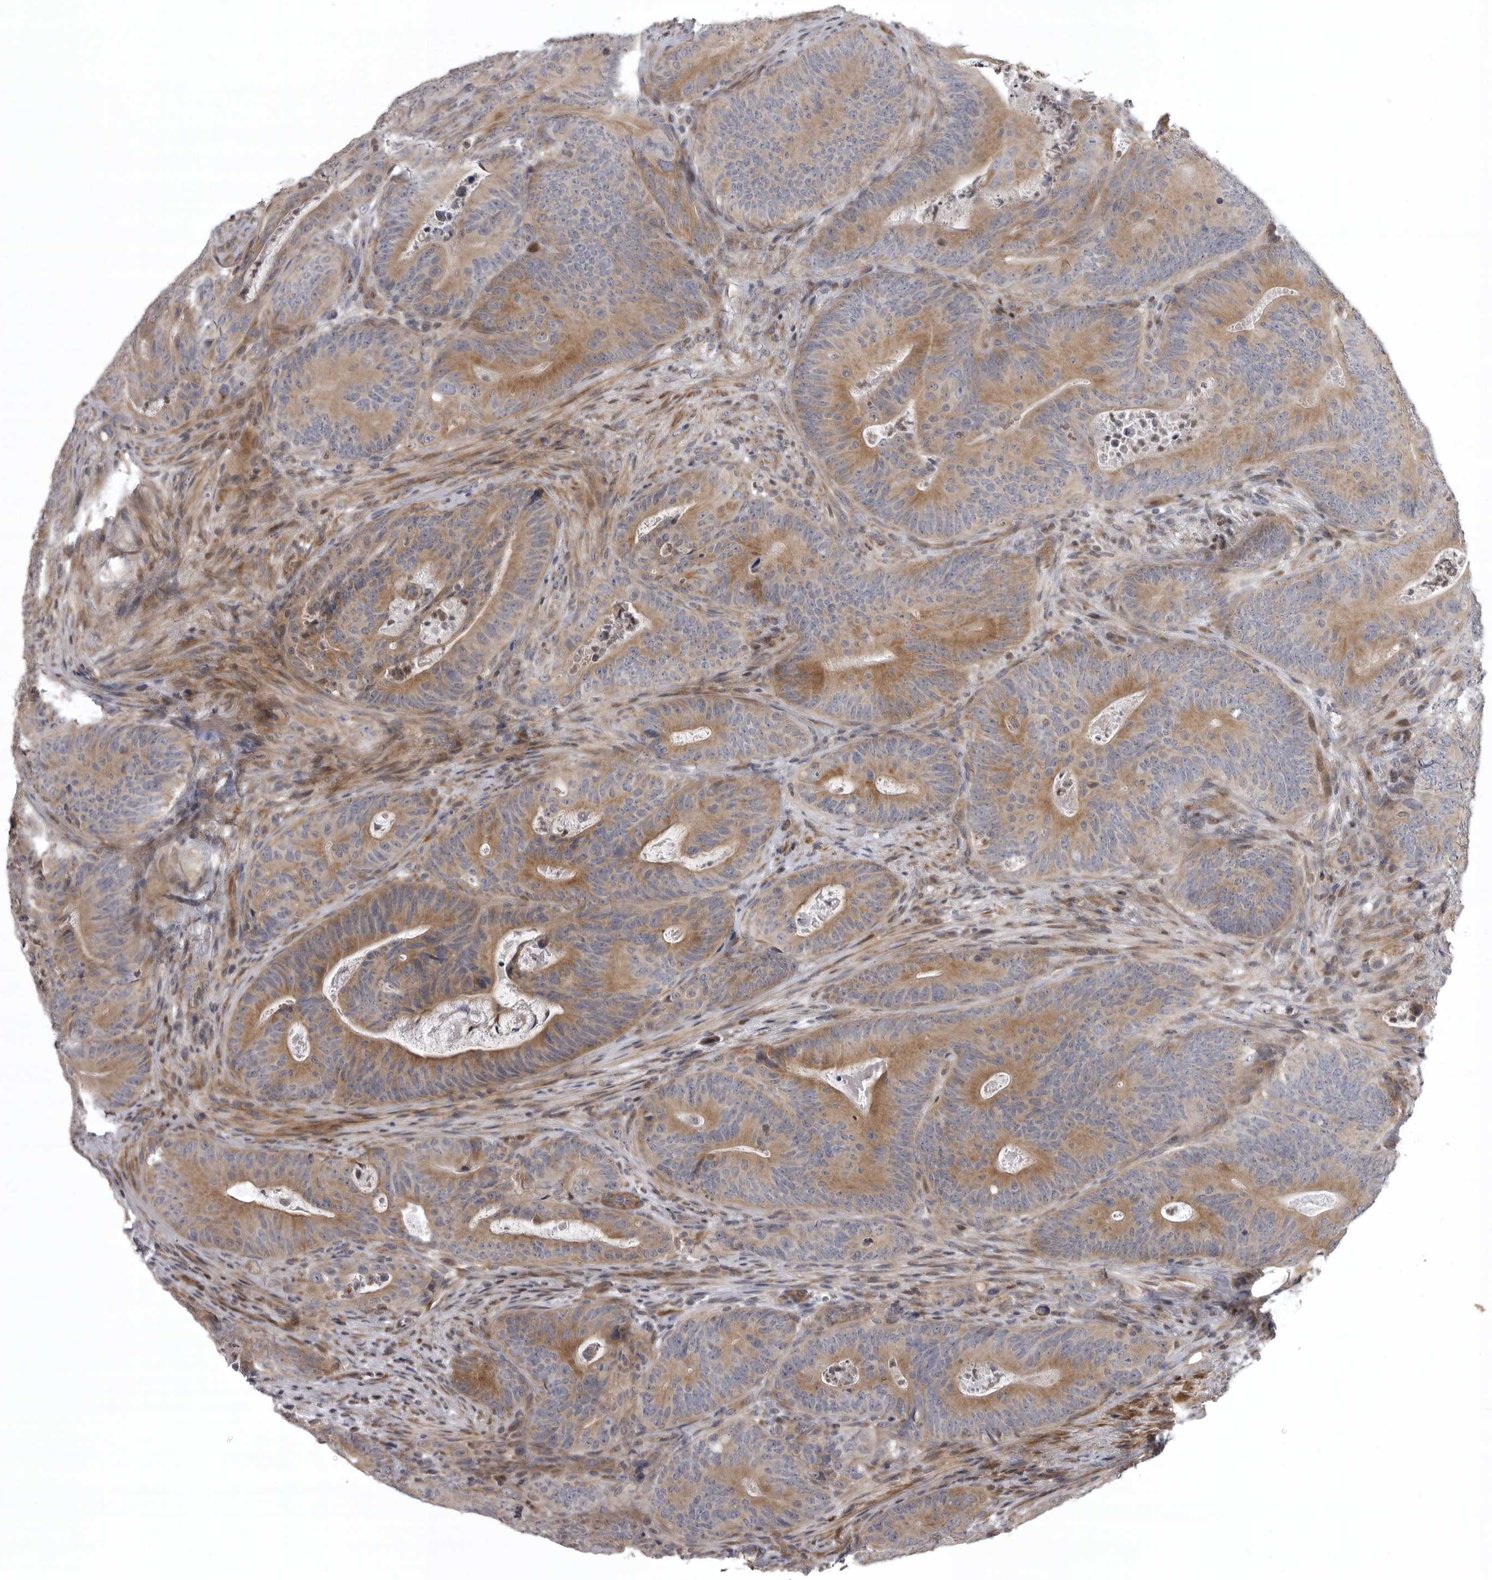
{"staining": {"intensity": "moderate", "quantity": ">75%", "location": "cytoplasmic/membranous"}, "tissue": "colorectal cancer", "cell_type": "Tumor cells", "image_type": "cancer", "snomed": [{"axis": "morphology", "description": "Normal tissue, NOS"}, {"axis": "topography", "description": "Colon"}], "caption": "Immunohistochemical staining of colorectal cancer demonstrates medium levels of moderate cytoplasmic/membranous protein positivity in approximately >75% of tumor cells.", "gene": "ZNRF1", "patient": {"sex": "female", "age": 82}}